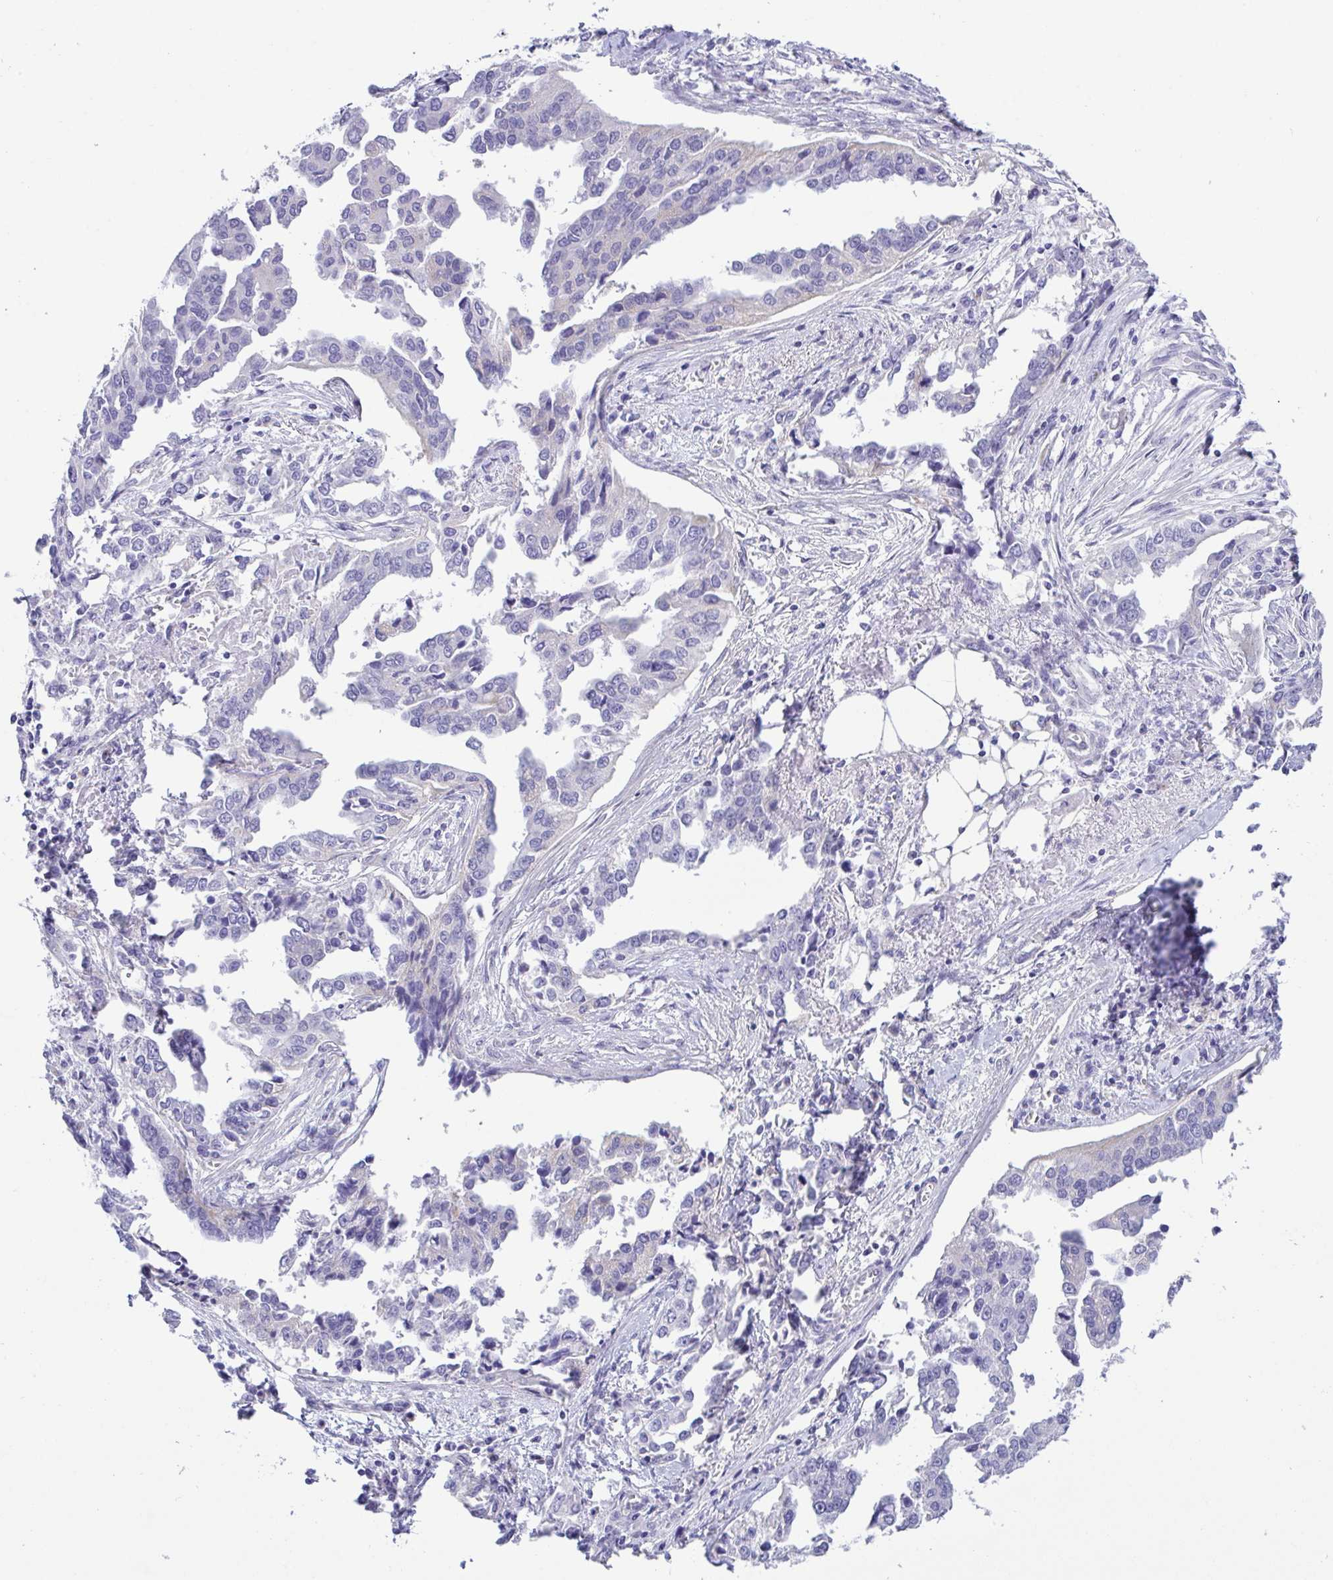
{"staining": {"intensity": "negative", "quantity": "none", "location": "none"}, "tissue": "ovarian cancer", "cell_type": "Tumor cells", "image_type": "cancer", "snomed": [{"axis": "morphology", "description": "Cystadenocarcinoma, serous, NOS"}, {"axis": "topography", "description": "Ovary"}], "caption": "An image of human serous cystadenocarcinoma (ovarian) is negative for staining in tumor cells.", "gene": "TMEM106B", "patient": {"sex": "female", "age": 75}}